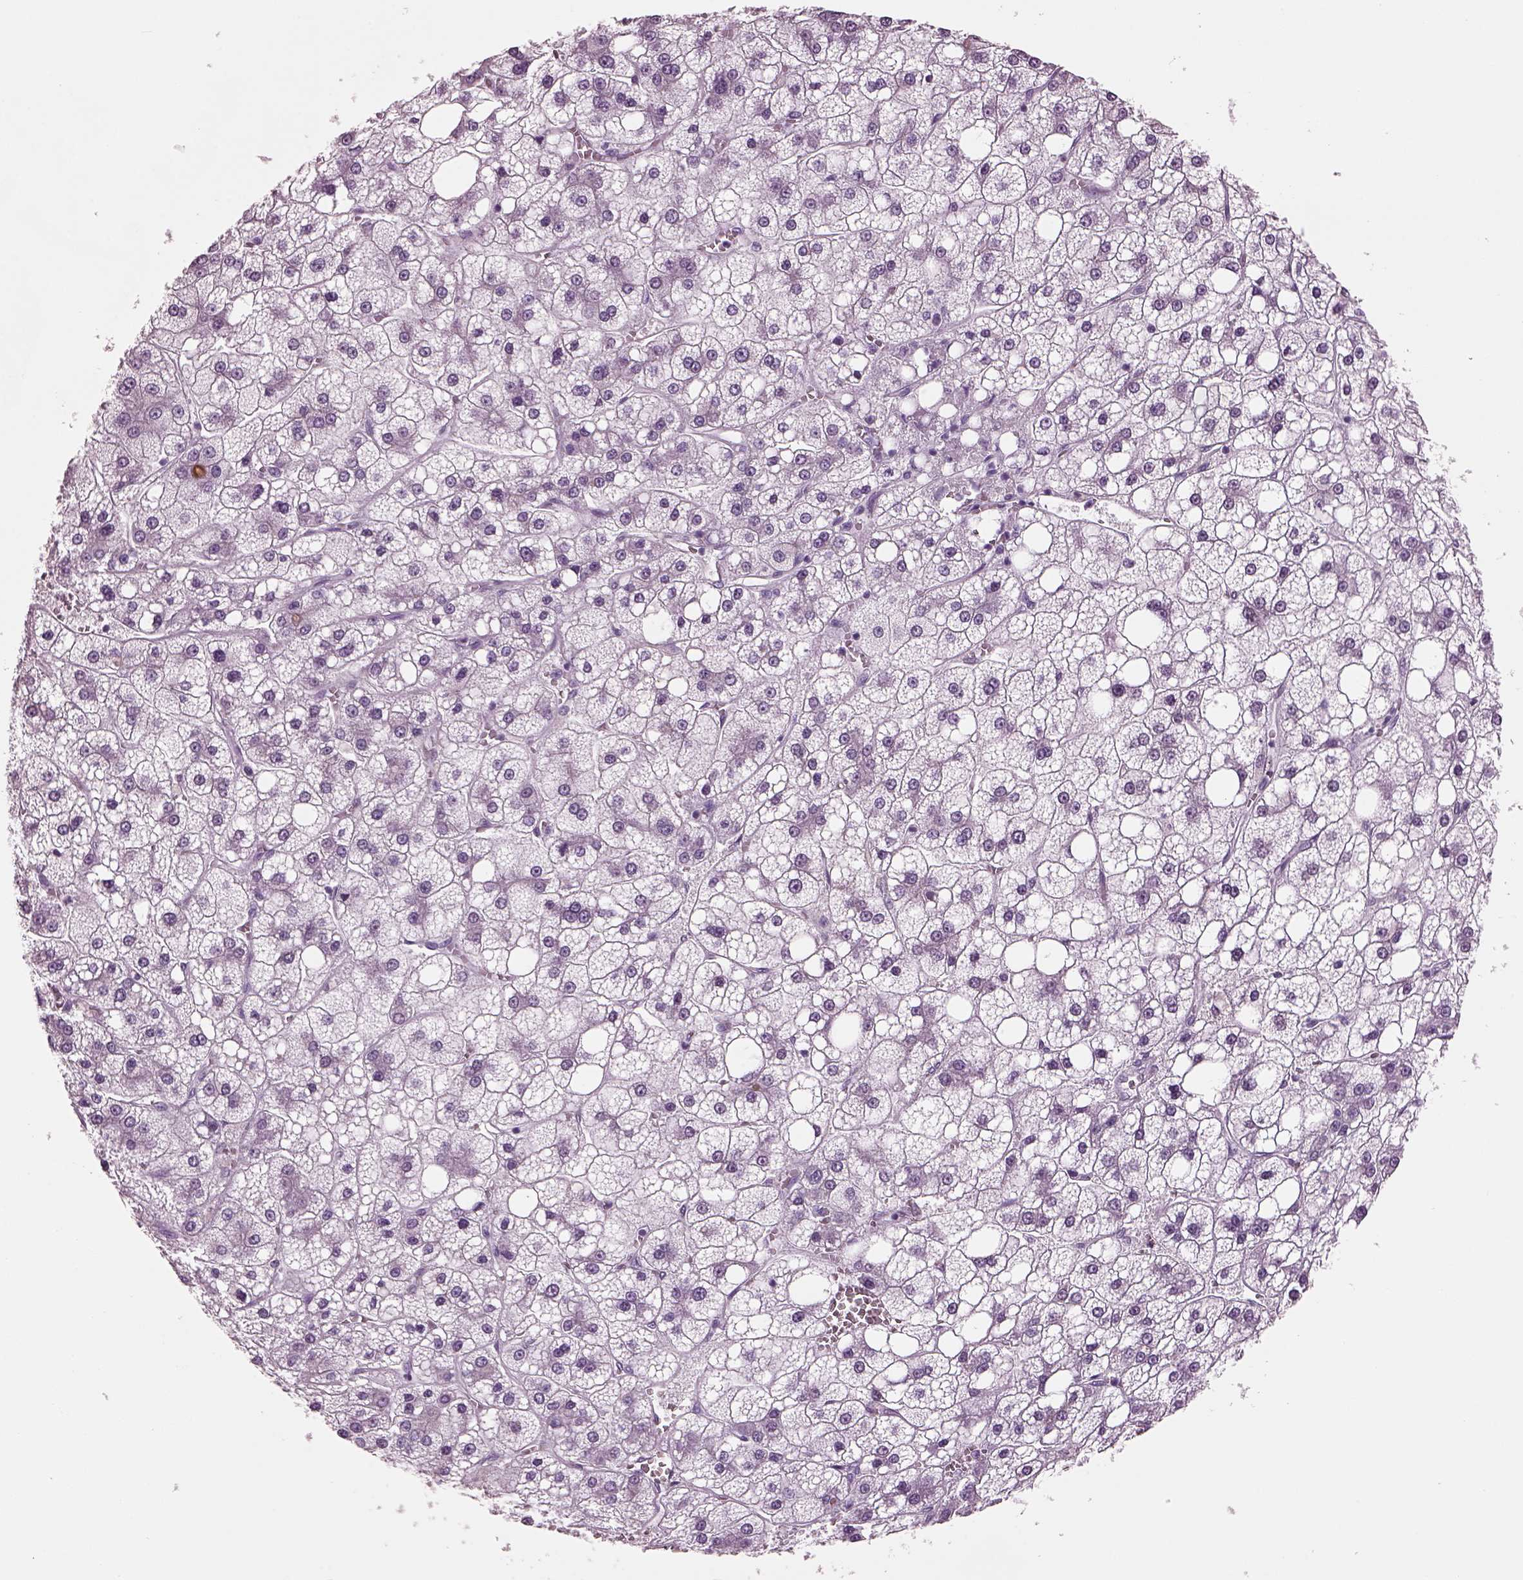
{"staining": {"intensity": "negative", "quantity": "none", "location": "none"}, "tissue": "liver cancer", "cell_type": "Tumor cells", "image_type": "cancer", "snomed": [{"axis": "morphology", "description": "Carcinoma, Hepatocellular, NOS"}, {"axis": "topography", "description": "Liver"}], "caption": "Image shows no protein positivity in tumor cells of liver cancer (hepatocellular carcinoma) tissue.", "gene": "KRTAP3-2", "patient": {"sex": "male", "age": 73}}